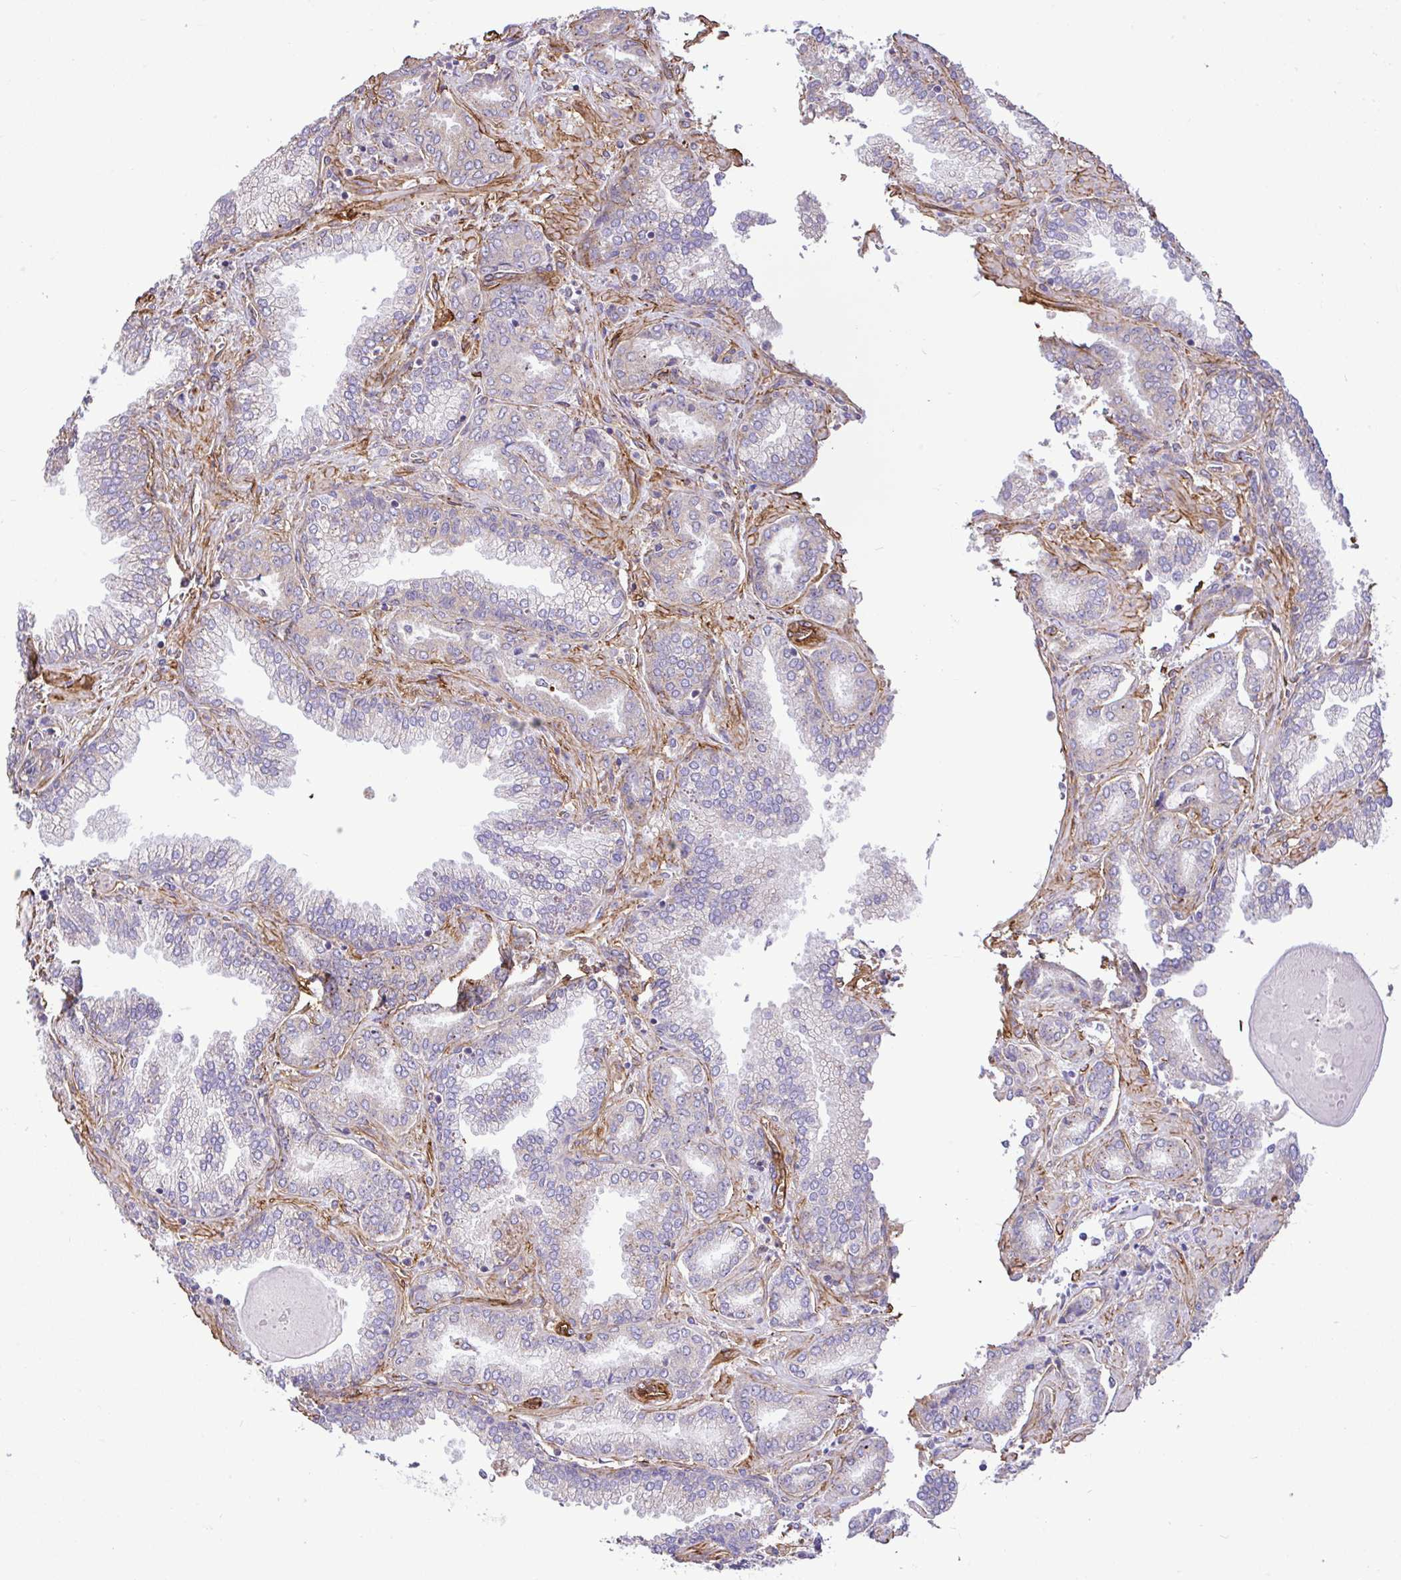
{"staining": {"intensity": "negative", "quantity": "none", "location": "none"}, "tissue": "prostate cancer", "cell_type": "Tumor cells", "image_type": "cancer", "snomed": [{"axis": "morphology", "description": "Adenocarcinoma, High grade"}, {"axis": "topography", "description": "Prostate"}], "caption": "There is no significant positivity in tumor cells of high-grade adenocarcinoma (prostate).", "gene": "PTPRK", "patient": {"sex": "male", "age": 72}}